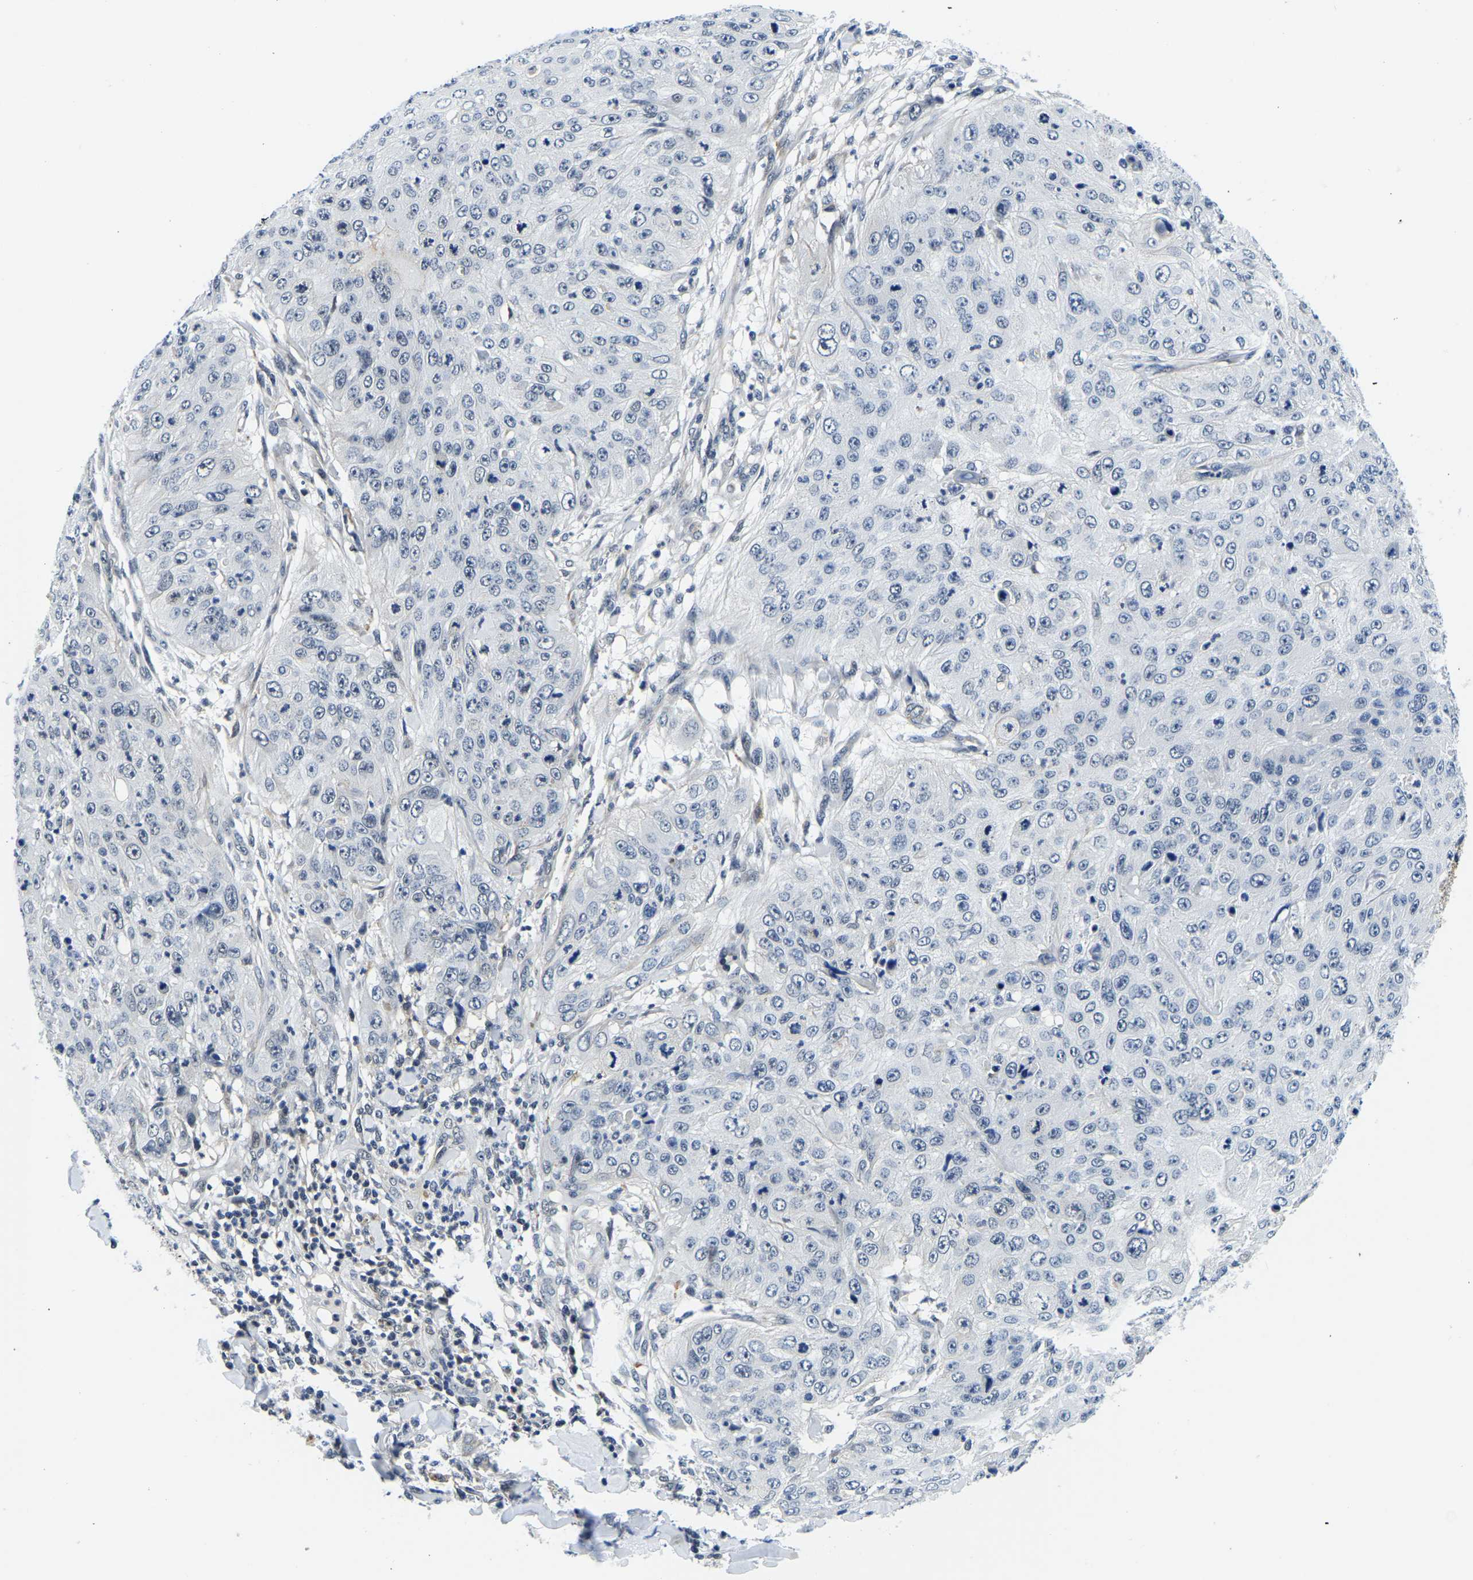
{"staining": {"intensity": "negative", "quantity": "none", "location": "none"}, "tissue": "skin cancer", "cell_type": "Tumor cells", "image_type": "cancer", "snomed": [{"axis": "morphology", "description": "Squamous cell carcinoma, NOS"}, {"axis": "topography", "description": "Skin"}], "caption": "Skin cancer (squamous cell carcinoma) was stained to show a protein in brown. There is no significant staining in tumor cells.", "gene": "POLDIP3", "patient": {"sex": "female", "age": 80}}